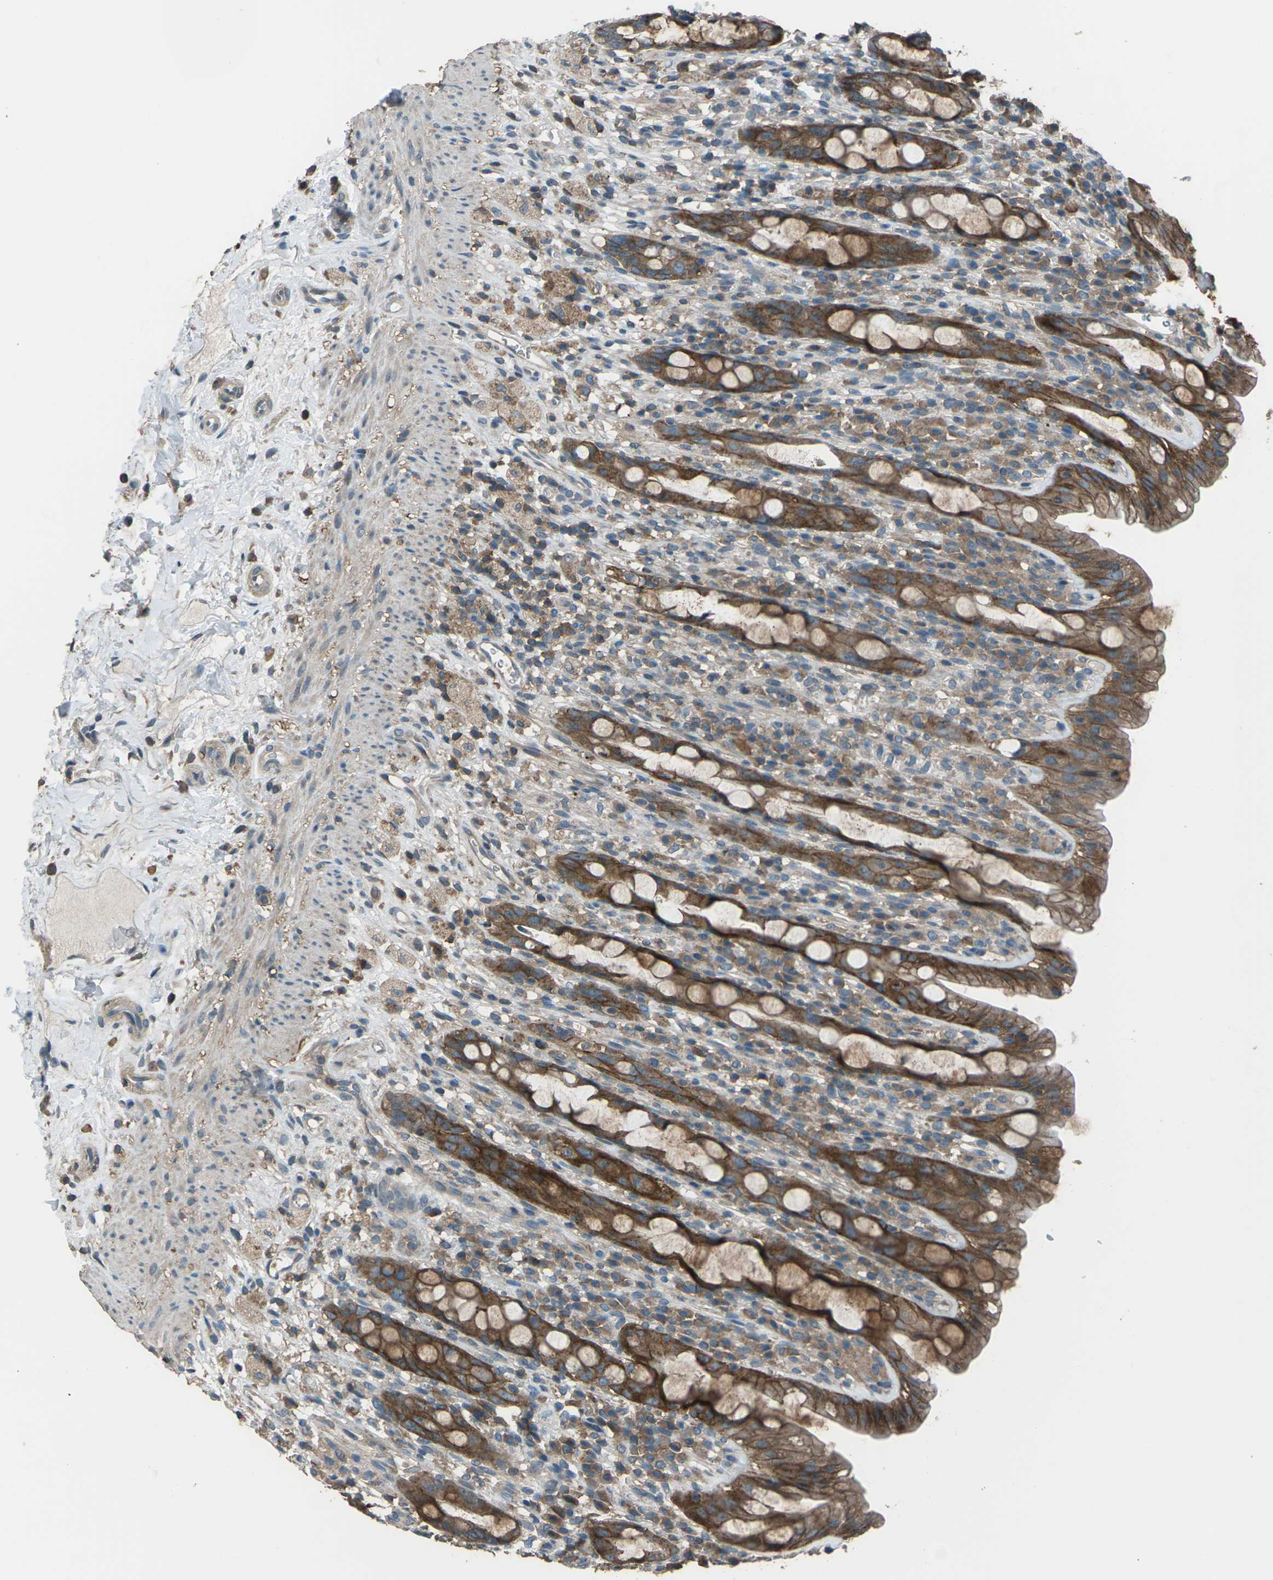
{"staining": {"intensity": "moderate", "quantity": ">75%", "location": "cytoplasmic/membranous"}, "tissue": "rectum", "cell_type": "Glandular cells", "image_type": "normal", "snomed": [{"axis": "morphology", "description": "Normal tissue, NOS"}, {"axis": "topography", "description": "Rectum"}], "caption": "Glandular cells show medium levels of moderate cytoplasmic/membranous positivity in about >75% of cells in benign rectum.", "gene": "CMTM4", "patient": {"sex": "male", "age": 44}}